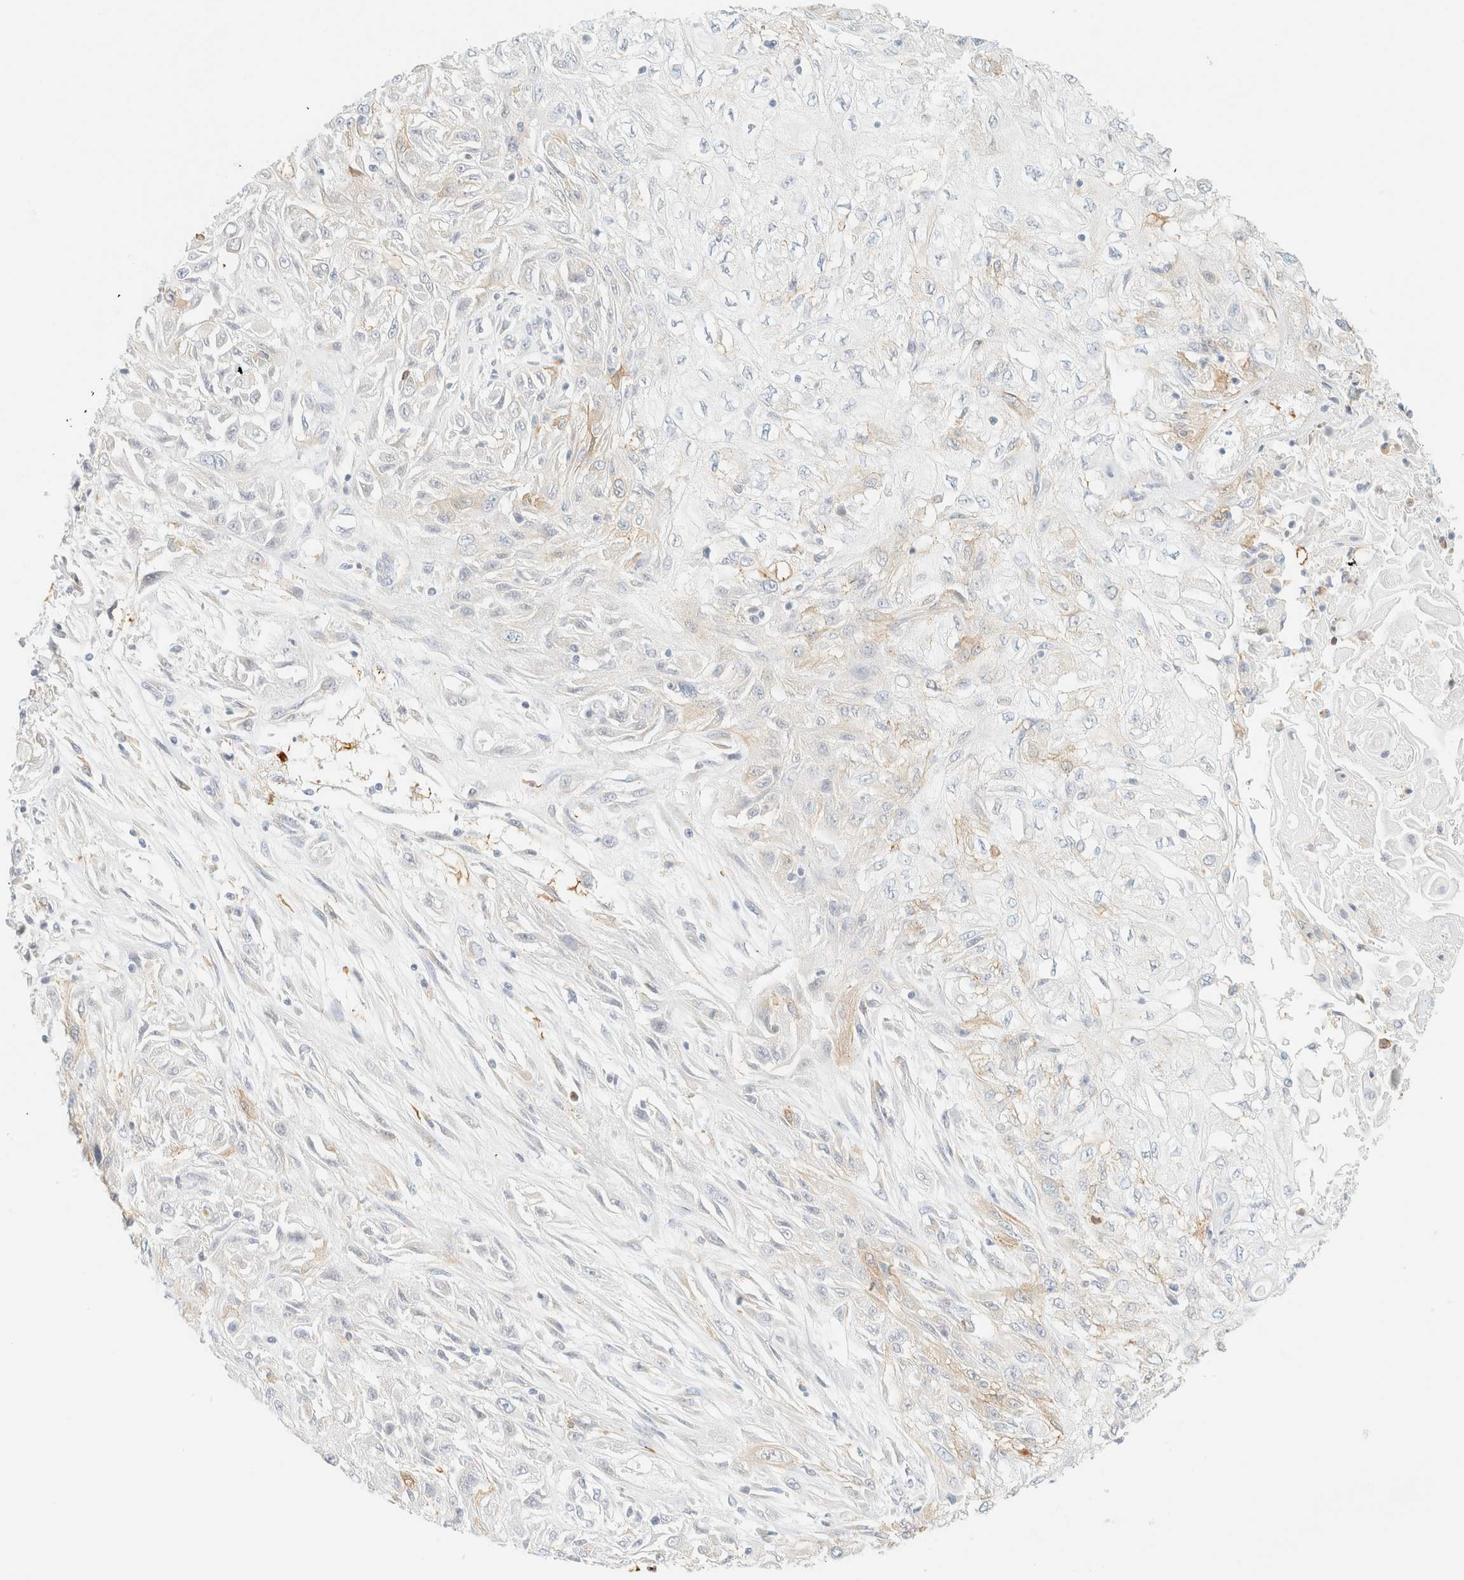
{"staining": {"intensity": "negative", "quantity": "none", "location": "none"}, "tissue": "skin cancer", "cell_type": "Tumor cells", "image_type": "cancer", "snomed": [{"axis": "morphology", "description": "Squamous cell carcinoma, NOS"}, {"axis": "morphology", "description": "Squamous cell carcinoma, metastatic, NOS"}, {"axis": "topography", "description": "Skin"}, {"axis": "topography", "description": "Lymph node"}], "caption": "The histopathology image demonstrates no significant staining in tumor cells of metastatic squamous cell carcinoma (skin).", "gene": "OTOP2", "patient": {"sex": "male", "age": 75}}